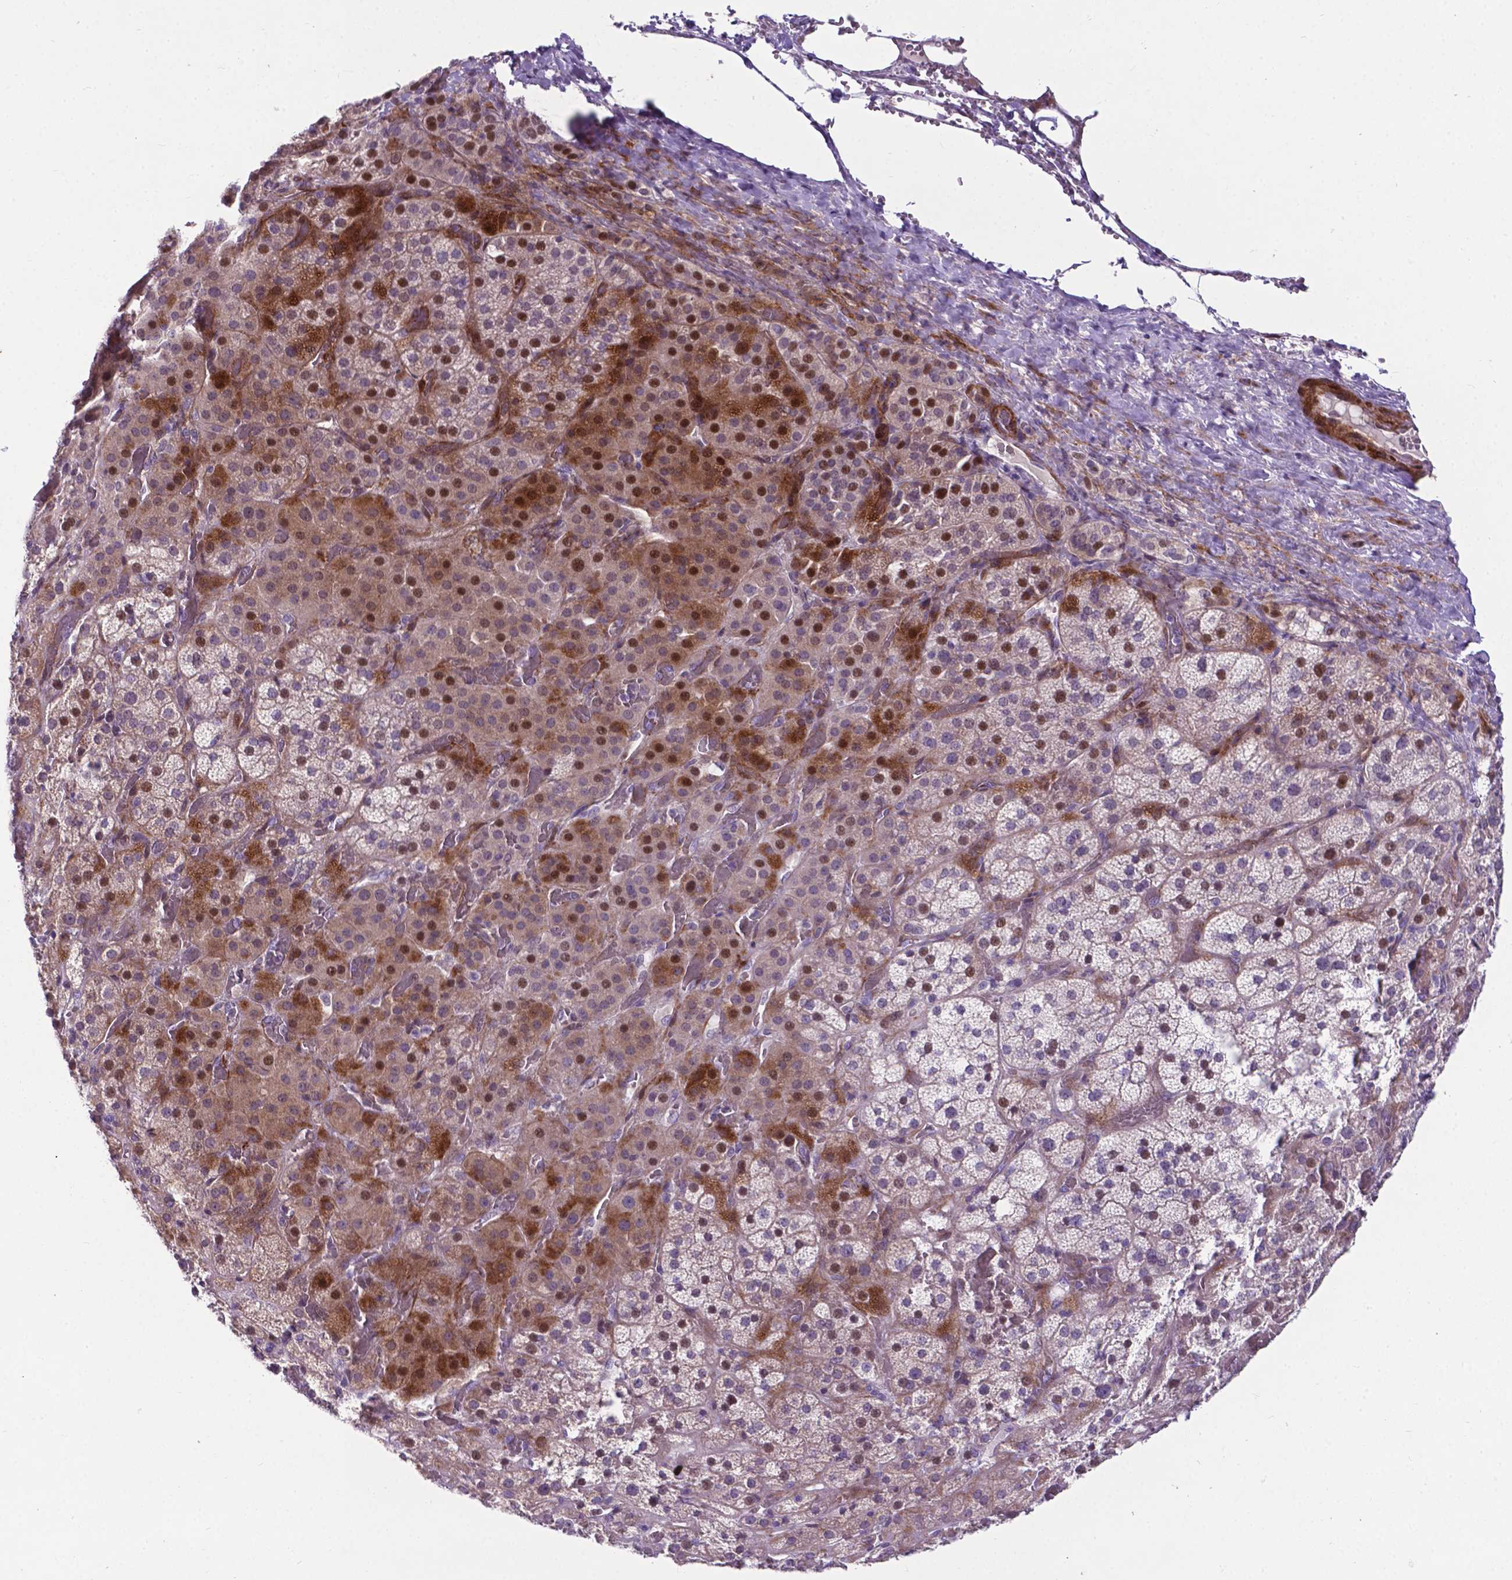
{"staining": {"intensity": "strong", "quantity": "<25%", "location": "cytoplasmic/membranous,nuclear"}, "tissue": "adrenal gland", "cell_type": "Glandular cells", "image_type": "normal", "snomed": [{"axis": "morphology", "description": "Normal tissue, NOS"}, {"axis": "topography", "description": "Adrenal gland"}], "caption": "Immunohistochemical staining of normal adrenal gland exhibits medium levels of strong cytoplasmic/membranous,nuclear staining in approximately <25% of glandular cells.", "gene": "PFKFB4", "patient": {"sex": "male", "age": 57}}